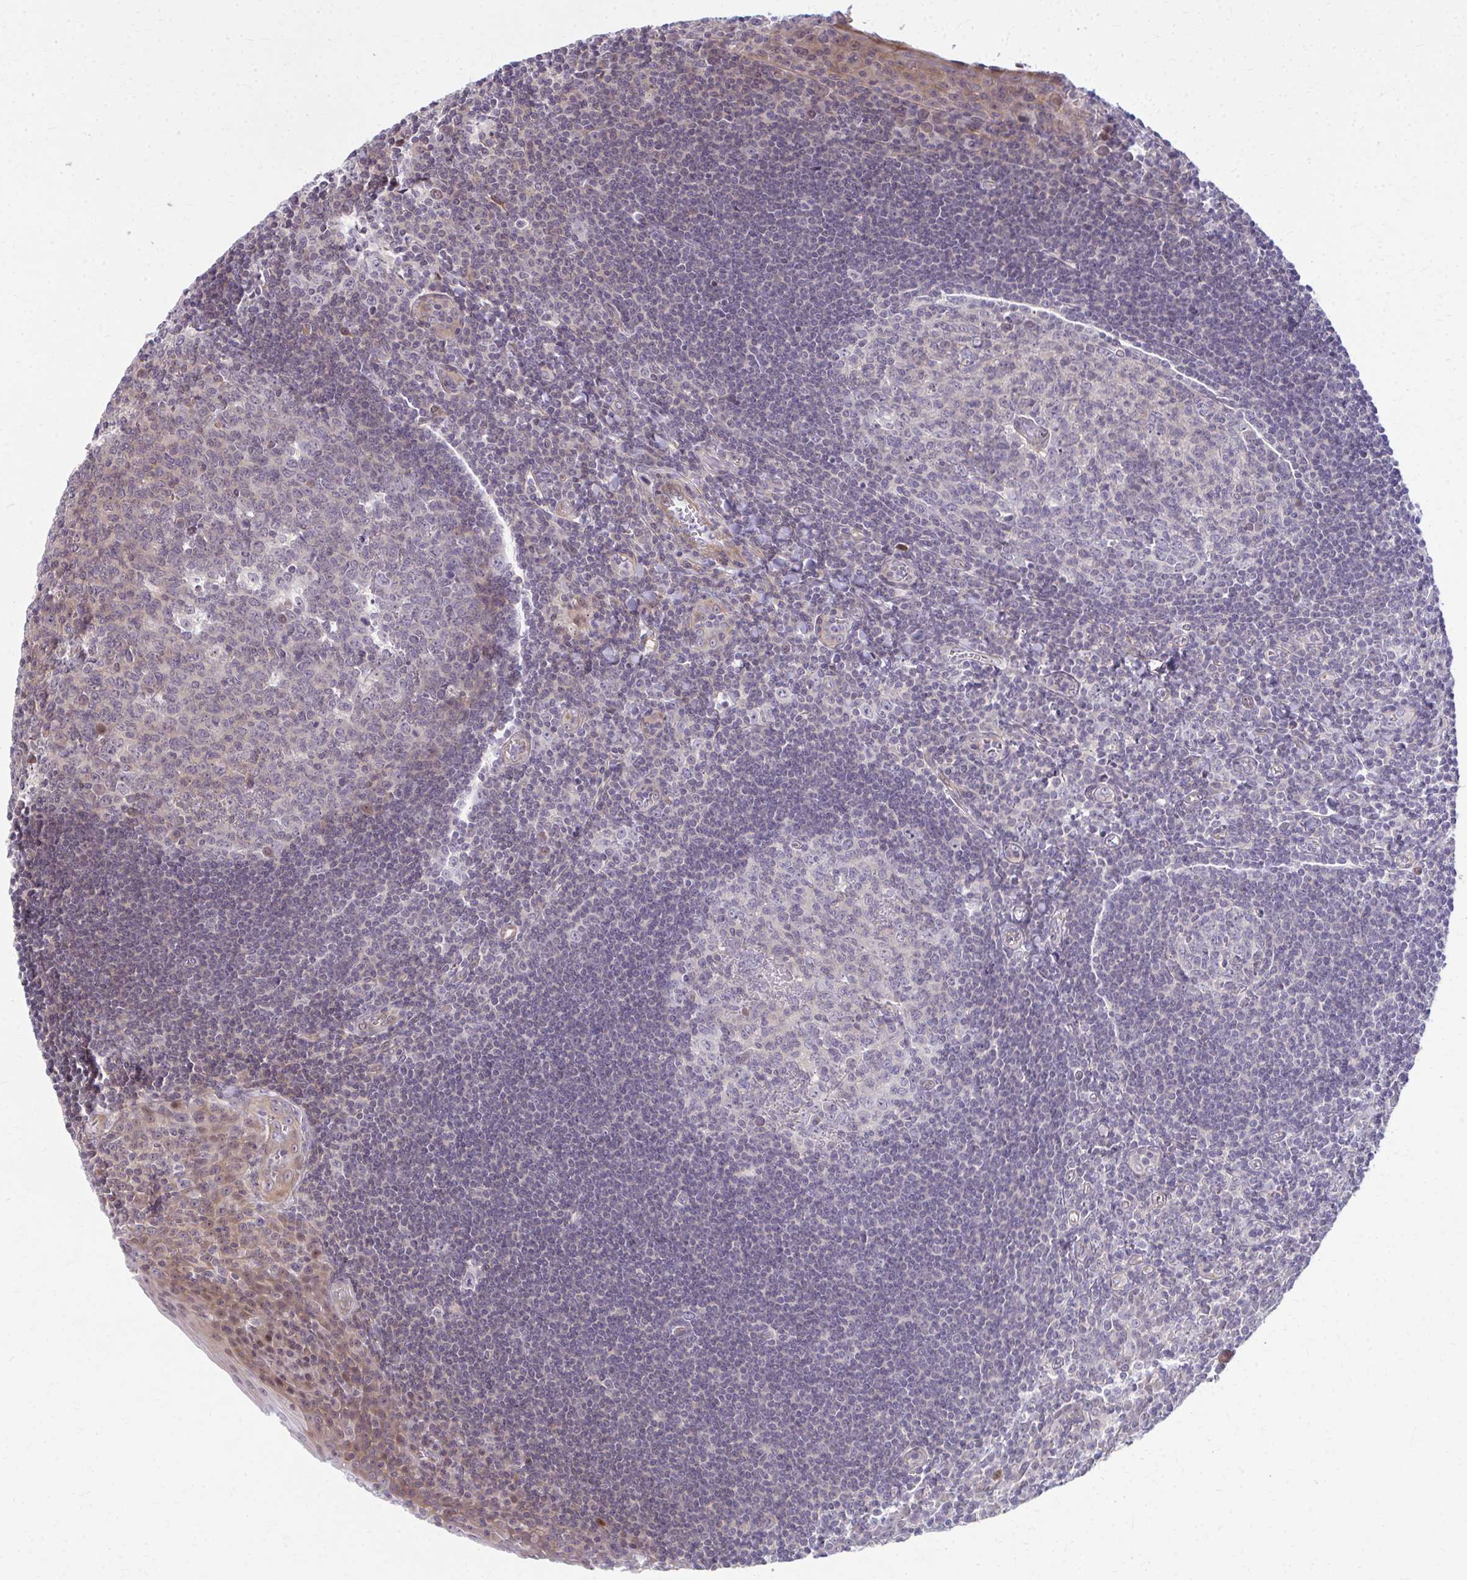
{"staining": {"intensity": "negative", "quantity": "none", "location": "none"}, "tissue": "tonsil", "cell_type": "Germinal center cells", "image_type": "normal", "snomed": [{"axis": "morphology", "description": "Normal tissue, NOS"}, {"axis": "topography", "description": "Tonsil"}], "caption": "Germinal center cells show no significant expression in normal tonsil. Nuclei are stained in blue.", "gene": "MAF1", "patient": {"sex": "male", "age": 27}}